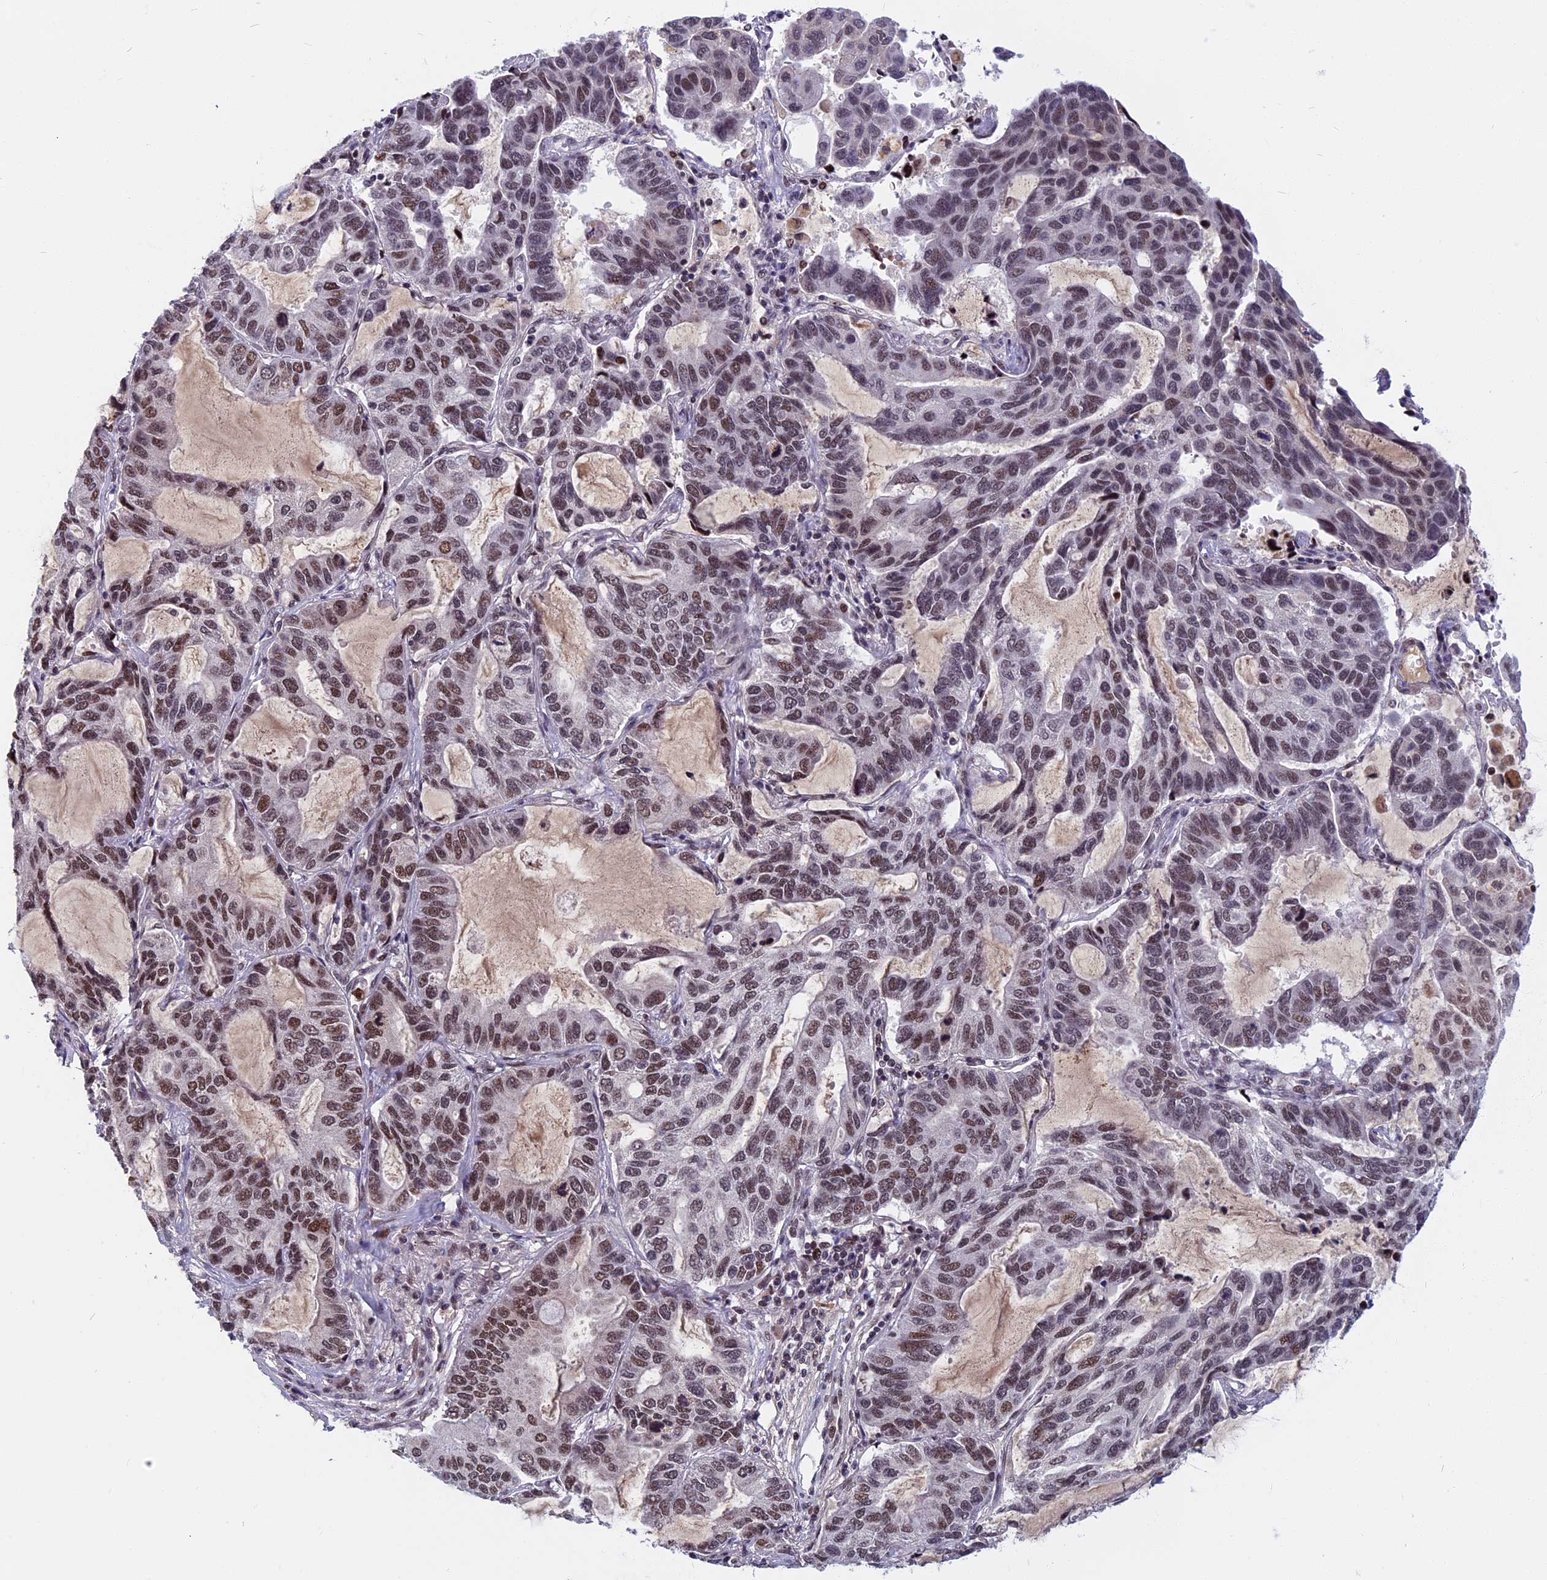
{"staining": {"intensity": "moderate", "quantity": ">75%", "location": "nuclear"}, "tissue": "lung cancer", "cell_type": "Tumor cells", "image_type": "cancer", "snomed": [{"axis": "morphology", "description": "Adenocarcinoma, NOS"}, {"axis": "topography", "description": "Lung"}], "caption": "IHC staining of lung cancer, which exhibits medium levels of moderate nuclear positivity in about >75% of tumor cells indicating moderate nuclear protein expression. The staining was performed using DAB (3,3'-diaminobenzidine) (brown) for protein detection and nuclei were counterstained in hematoxylin (blue).", "gene": "CDC7", "patient": {"sex": "male", "age": 64}}